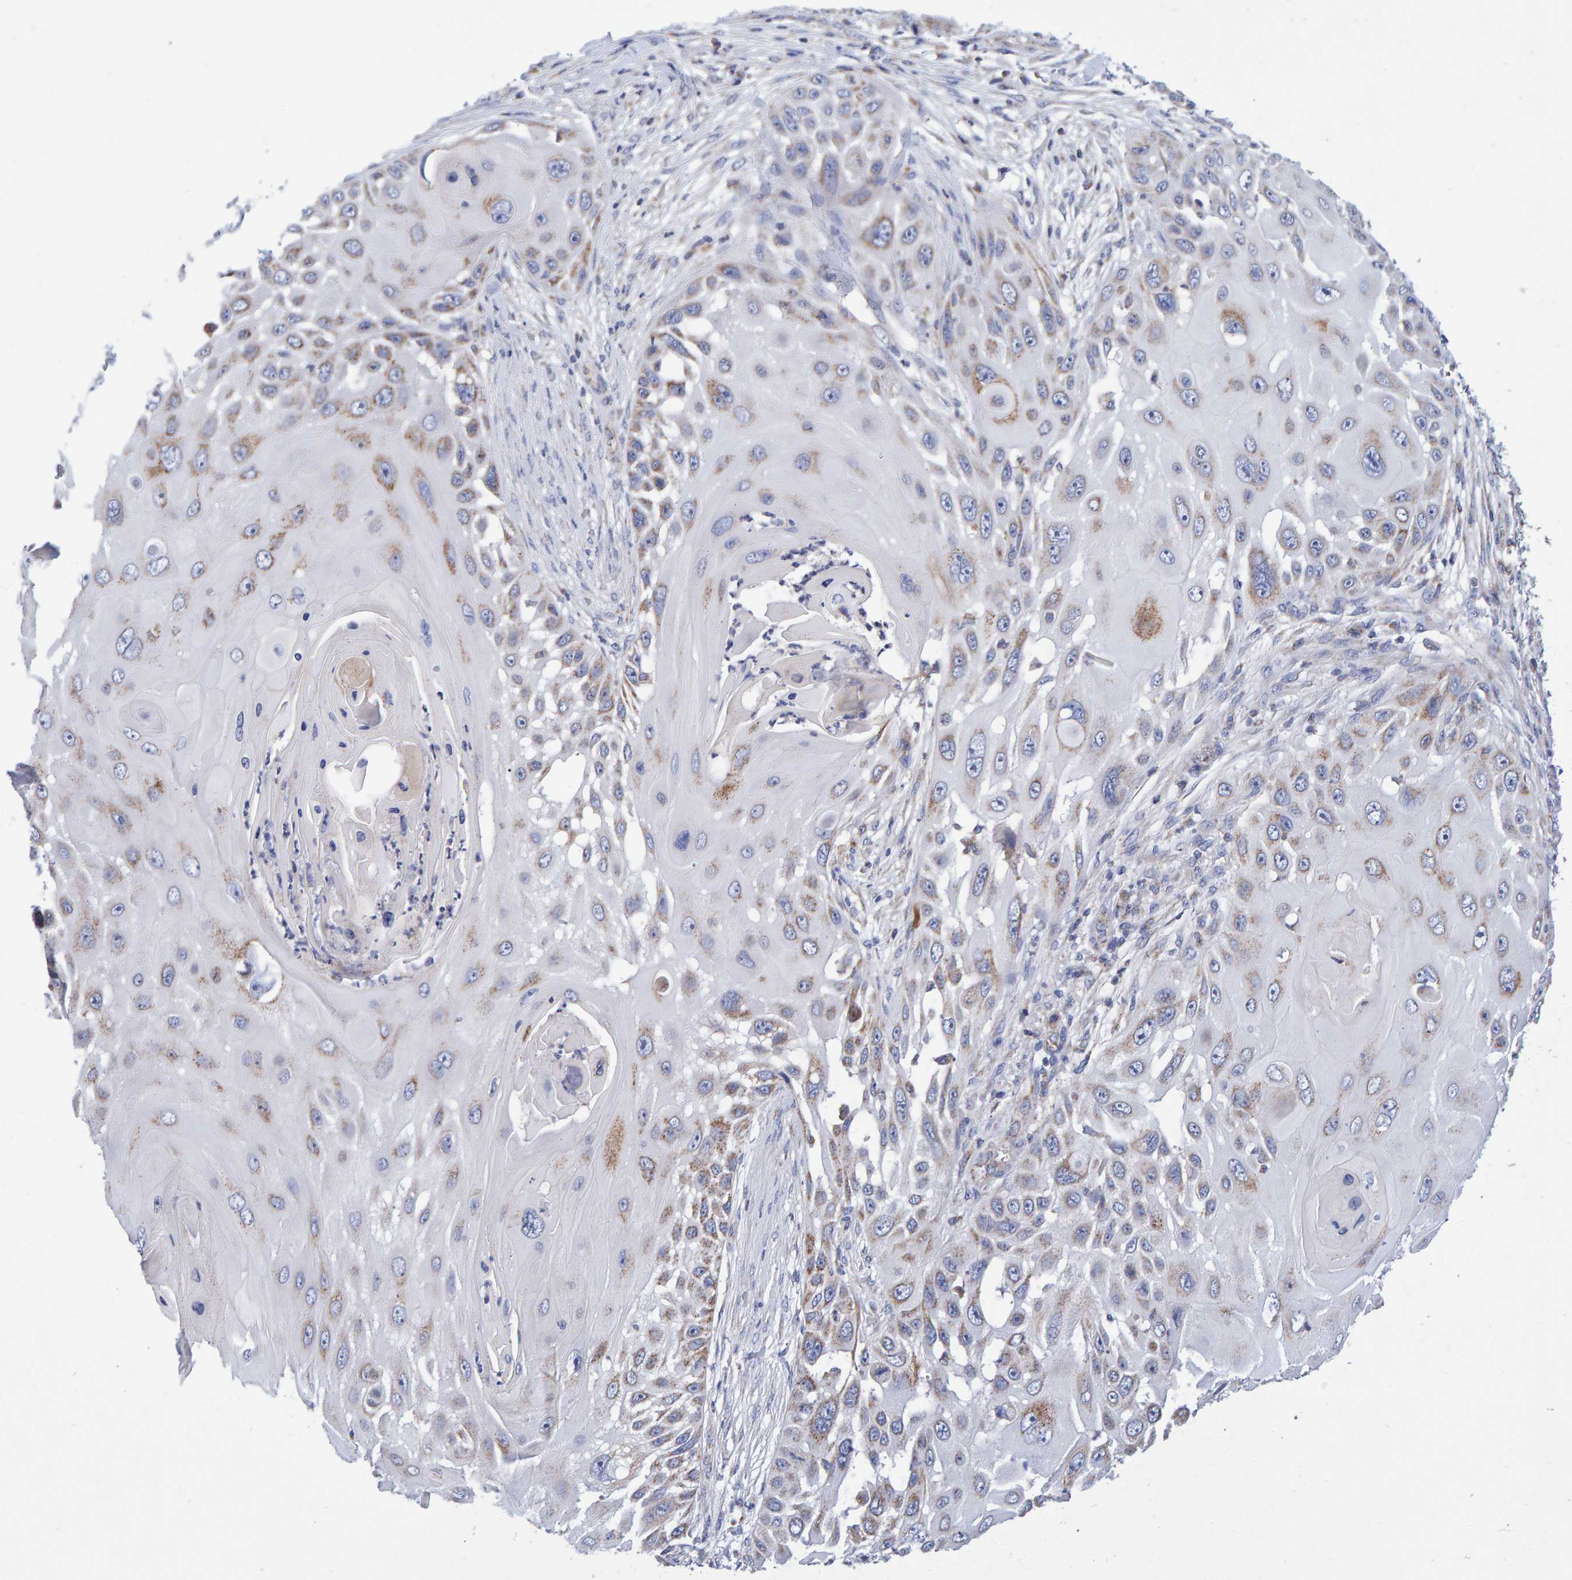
{"staining": {"intensity": "weak", "quantity": "25%-75%", "location": "cytoplasmic/membranous"}, "tissue": "skin cancer", "cell_type": "Tumor cells", "image_type": "cancer", "snomed": [{"axis": "morphology", "description": "Squamous cell carcinoma, NOS"}, {"axis": "topography", "description": "Skin"}], "caption": "IHC (DAB (3,3'-diaminobenzidine)) staining of human skin squamous cell carcinoma exhibits weak cytoplasmic/membranous protein staining in about 25%-75% of tumor cells.", "gene": "EFR3A", "patient": {"sex": "female", "age": 44}}